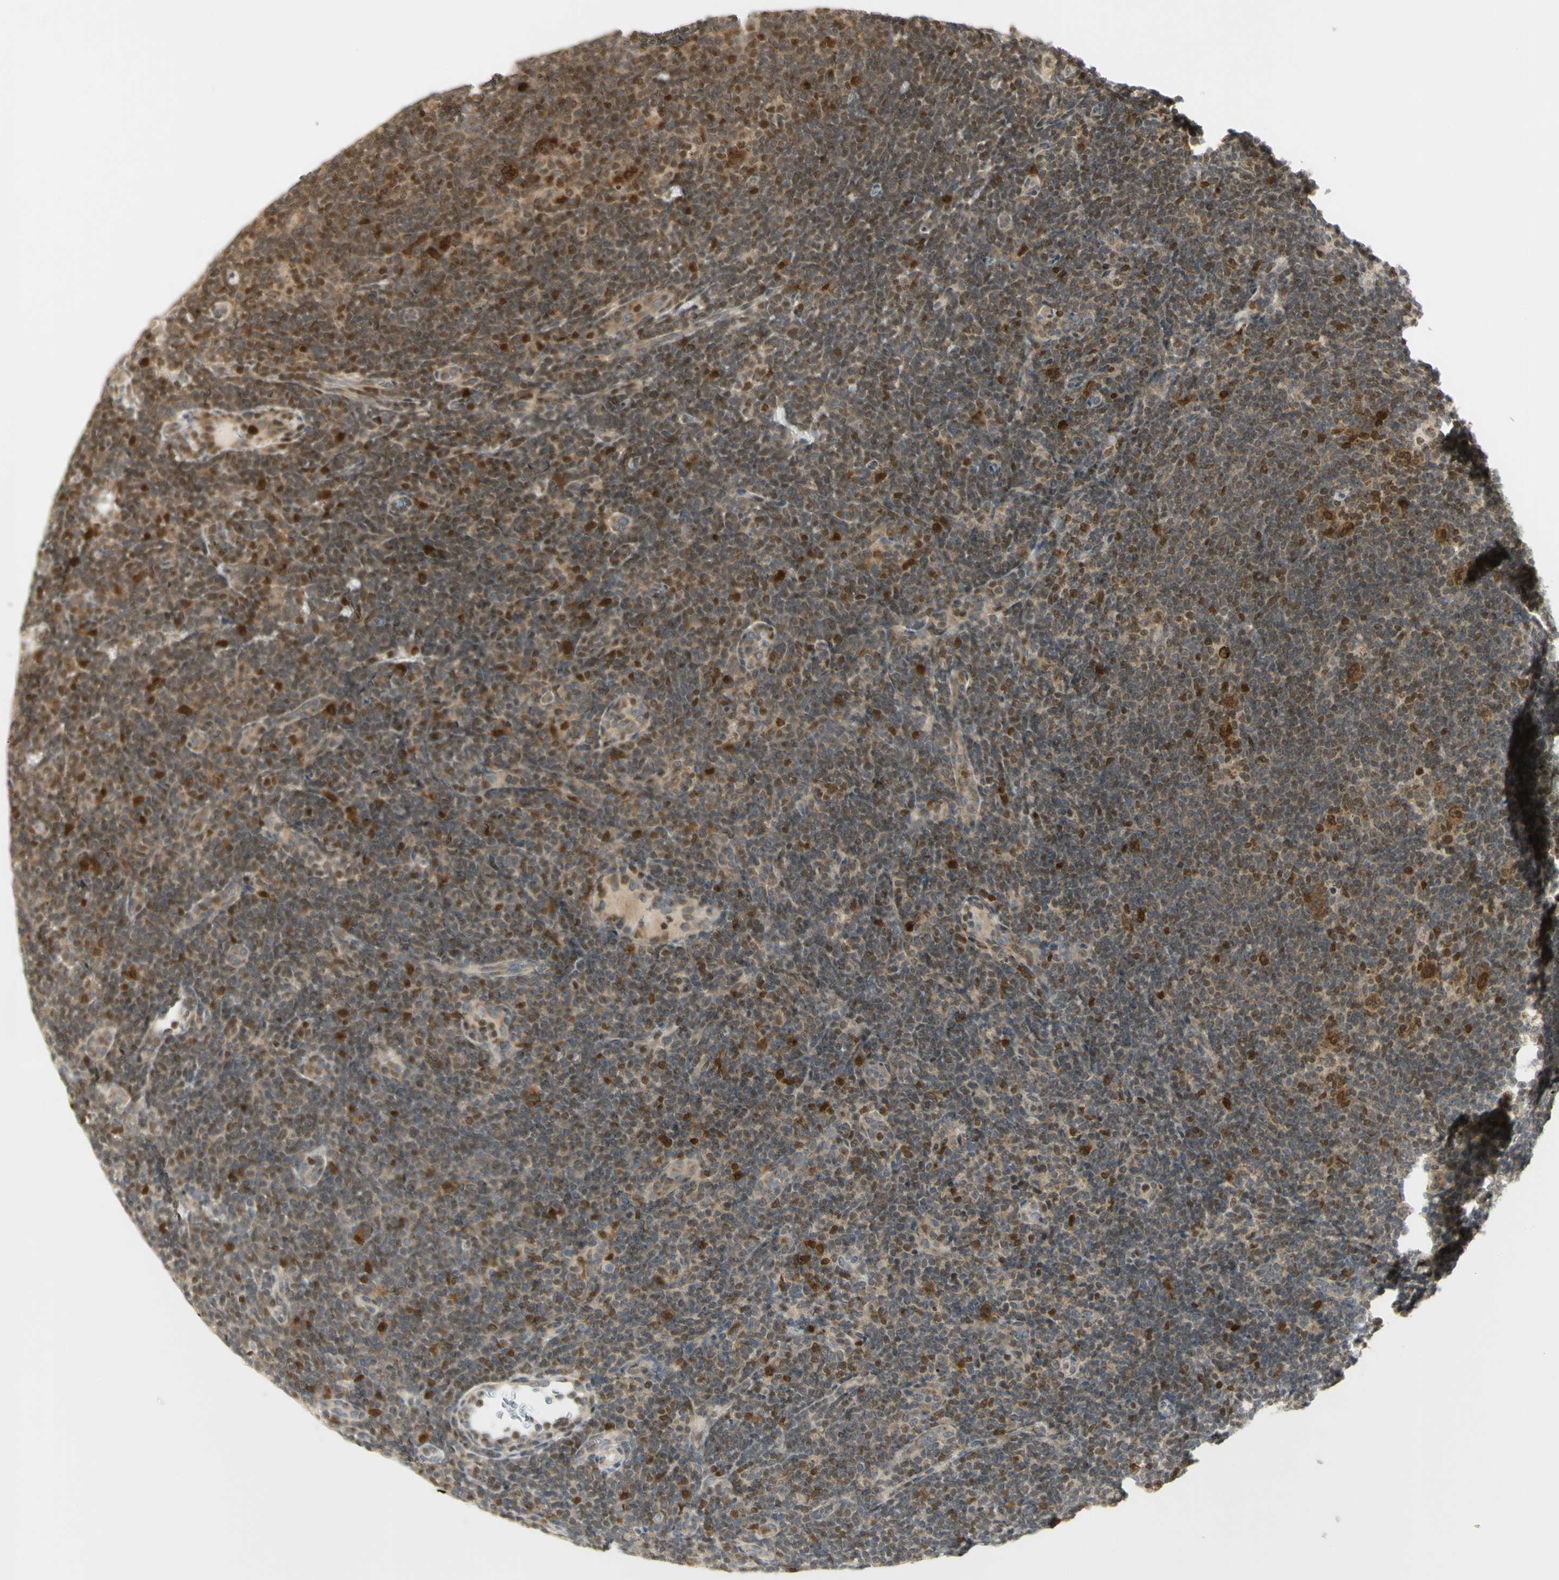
{"staining": {"intensity": "strong", "quantity": ">75%", "location": "cytoplasmic/membranous,nuclear"}, "tissue": "lymphoma", "cell_type": "Tumor cells", "image_type": "cancer", "snomed": [{"axis": "morphology", "description": "Hodgkin's disease, NOS"}, {"axis": "topography", "description": "Lymph node"}], "caption": "The immunohistochemical stain shows strong cytoplasmic/membranous and nuclear expression in tumor cells of Hodgkin's disease tissue.", "gene": "KIF11", "patient": {"sex": "female", "age": 57}}